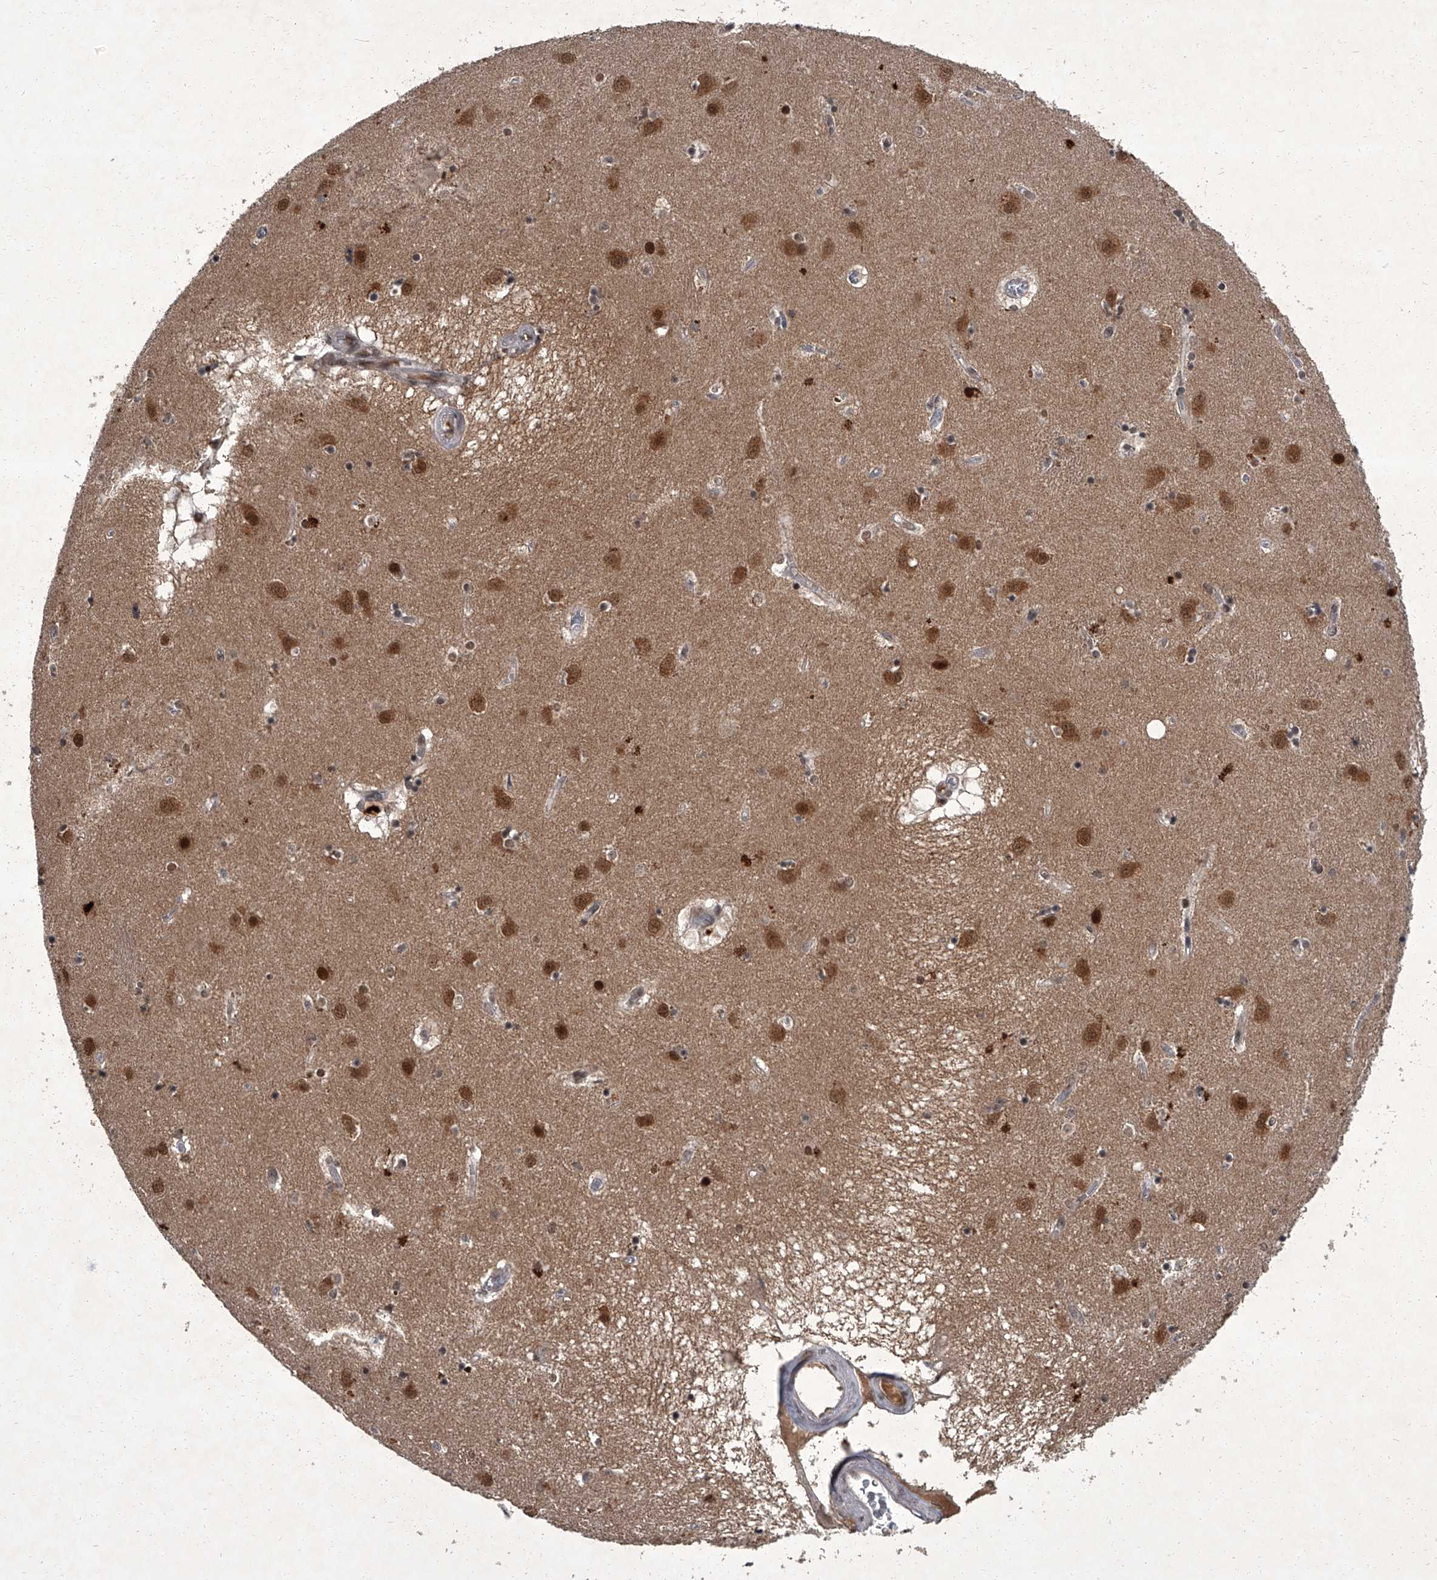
{"staining": {"intensity": "strong", "quantity": "<25%", "location": "nuclear"}, "tissue": "caudate", "cell_type": "Glial cells", "image_type": "normal", "snomed": [{"axis": "morphology", "description": "Normal tissue, NOS"}, {"axis": "topography", "description": "Lateral ventricle wall"}], "caption": "A photomicrograph of human caudate stained for a protein reveals strong nuclear brown staining in glial cells.", "gene": "ZNF518B", "patient": {"sex": "male", "age": 70}}